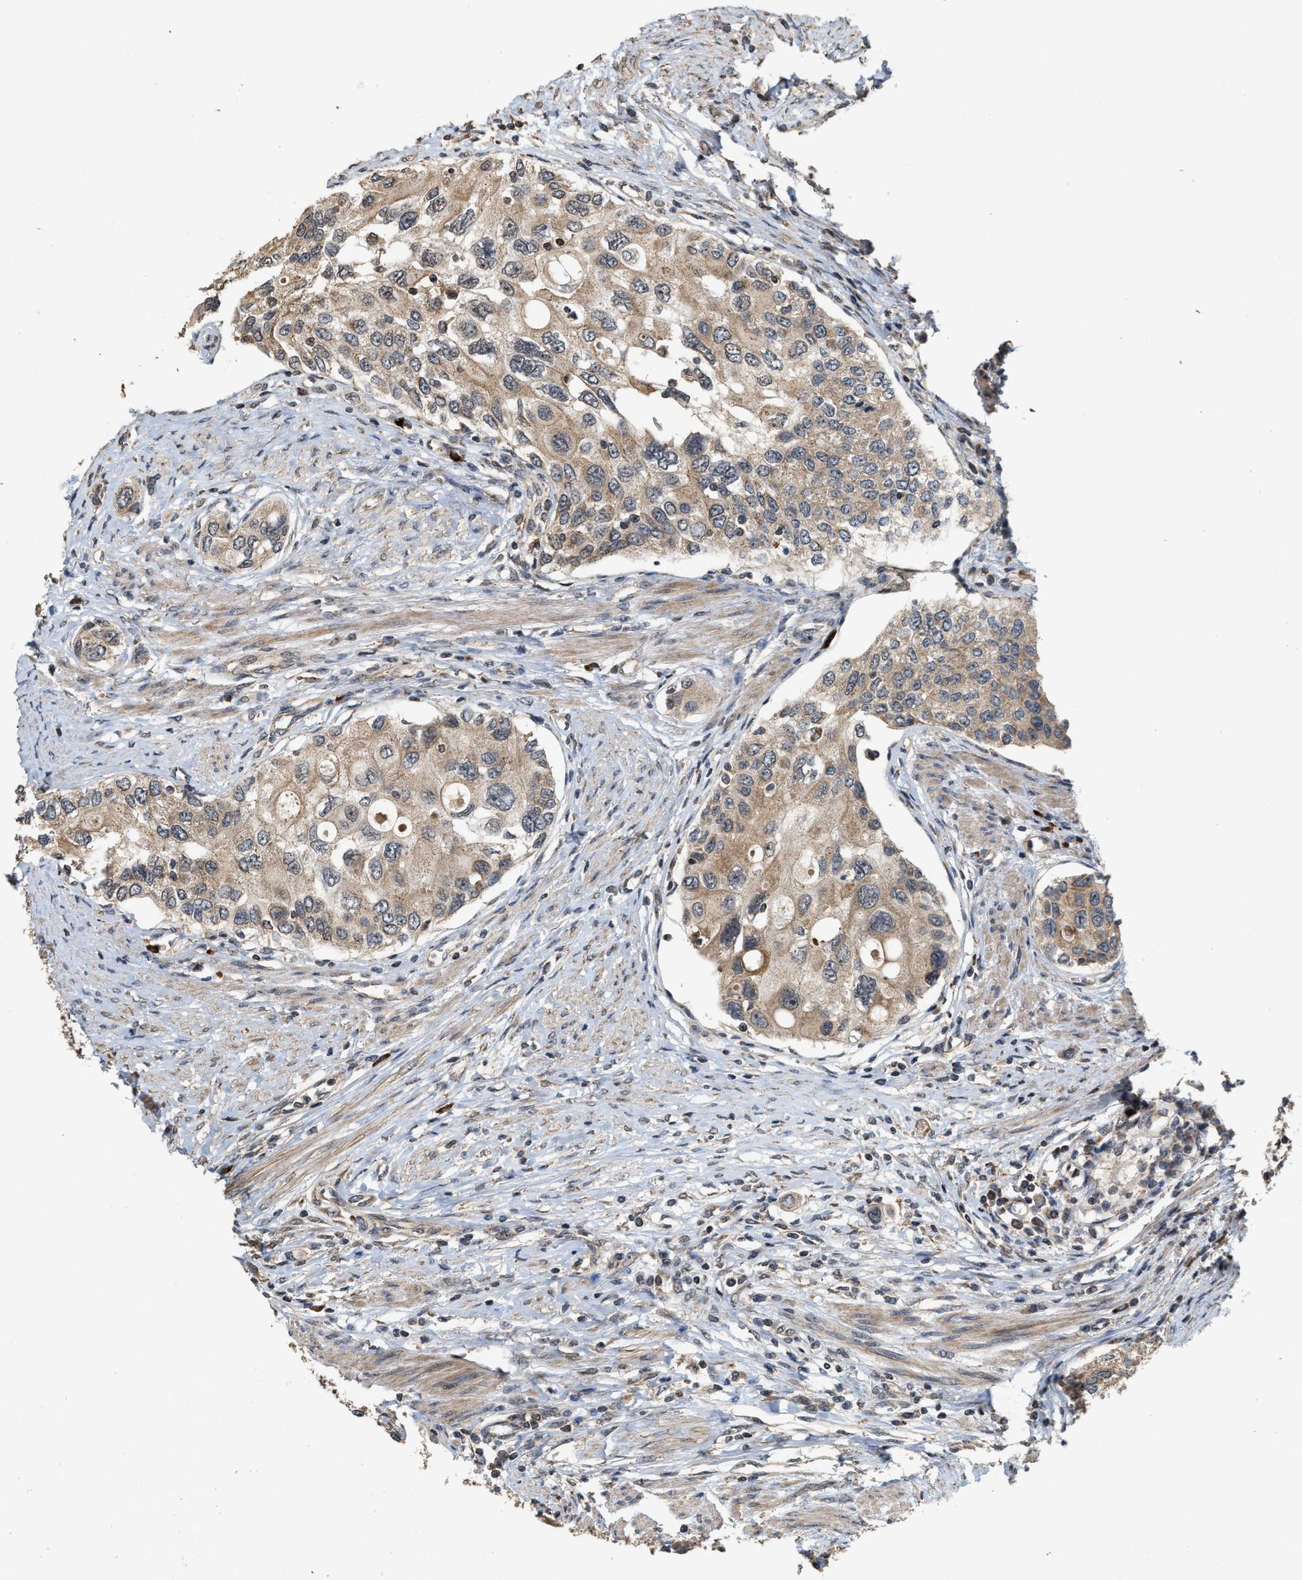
{"staining": {"intensity": "moderate", "quantity": ">75%", "location": "cytoplasmic/membranous"}, "tissue": "urothelial cancer", "cell_type": "Tumor cells", "image_type": "cancer", "snomed": [{"axis": "morphology", "description": "Urothelial carcinoma, High grade"}, {"axis": "topography", "description": "Urinary bladder"}], "caption": "This histopathology image demonstrates immunohistochemistry staining of human urothelial cancer, with medium moderate cytoplasmic/membranous expression in approximately >75% of tumor cells.", "gene": "ELP2", "patient": {"sex": "female", "age": 56}}